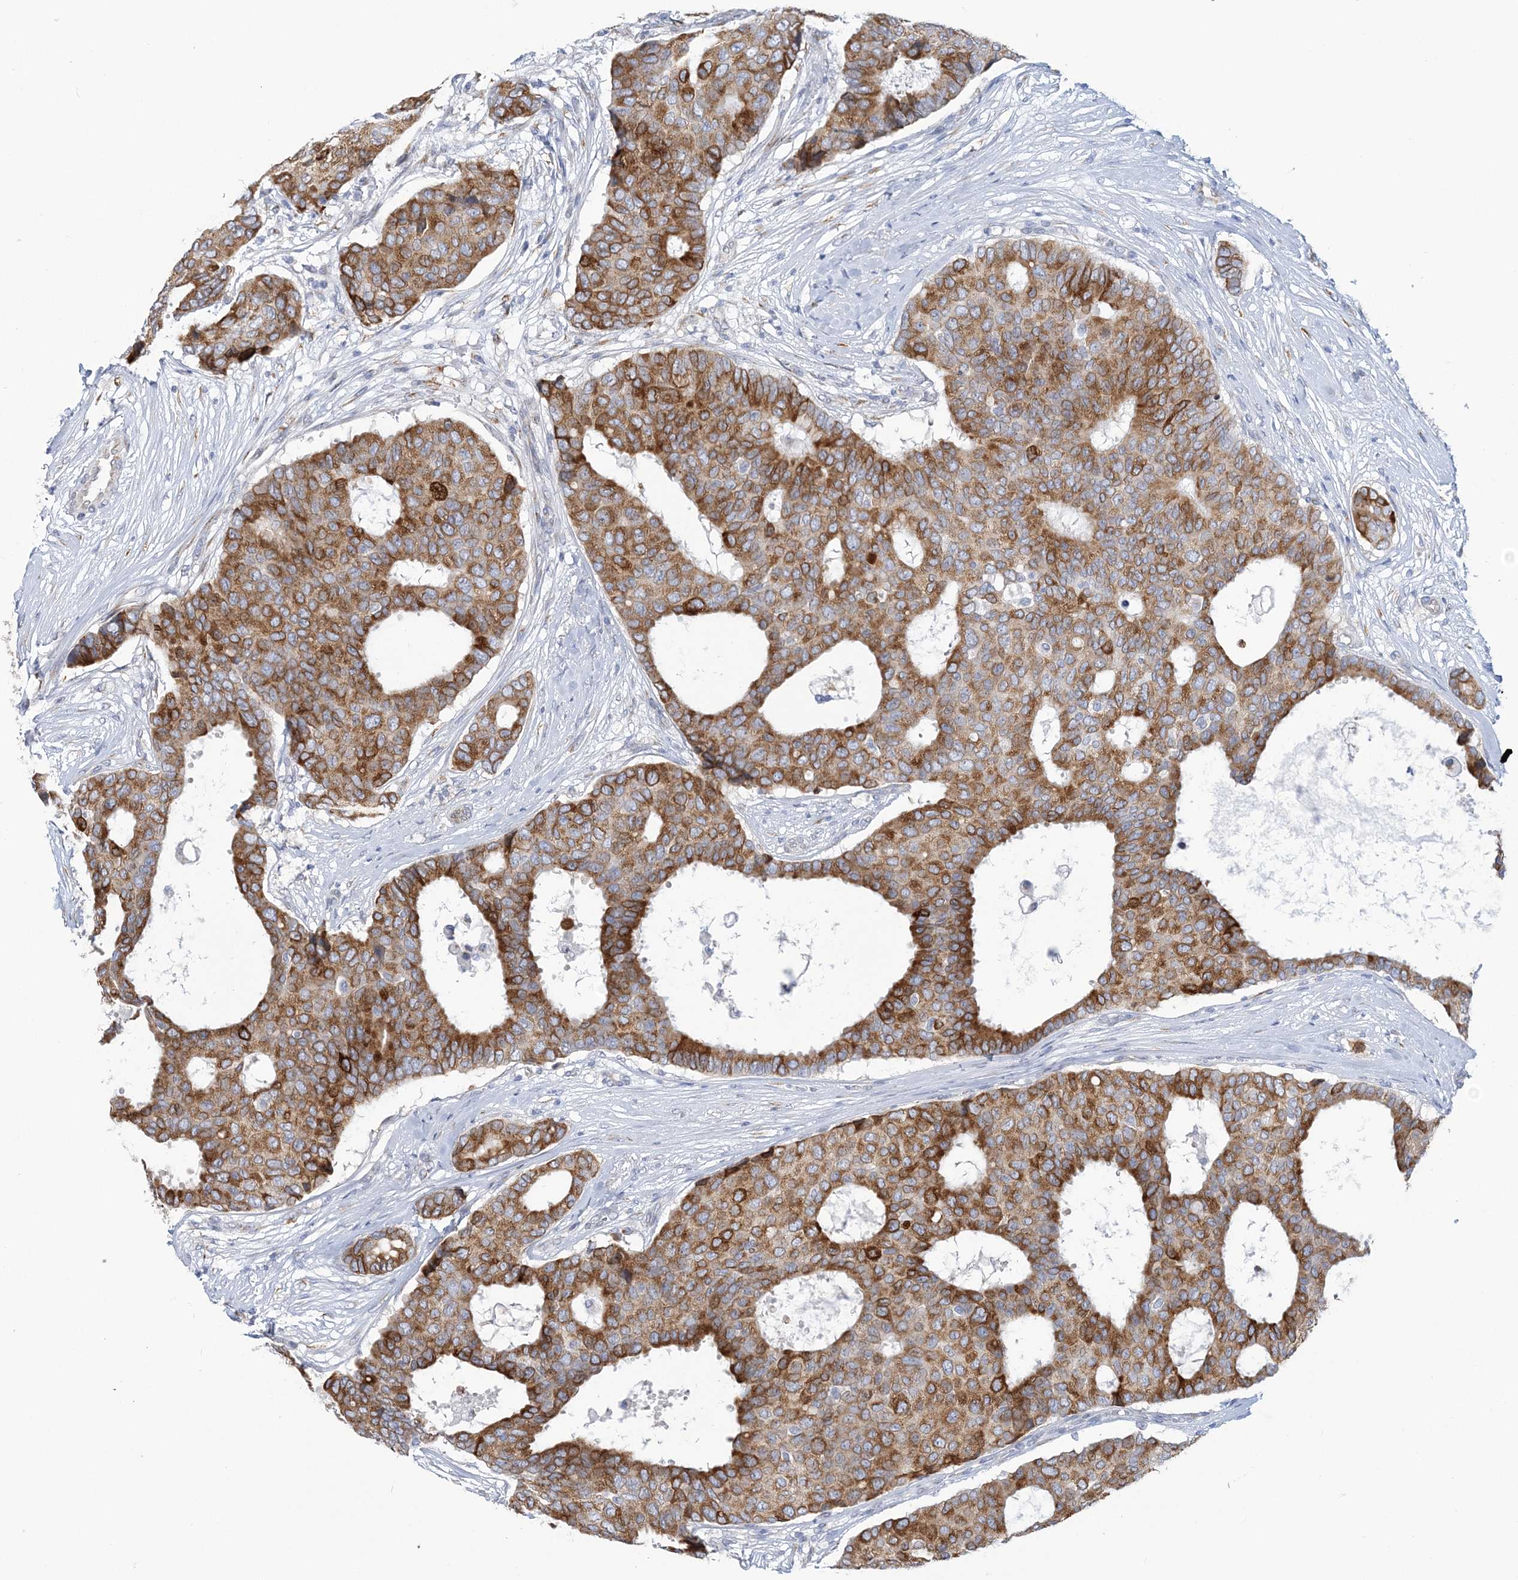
{"staining": {"intensity": "strong", "quantity": ">75%", "location": "cytoplasmic/membranous"}, "tissue": "breast cancer", "cell_type": "Tumor cells", "image_type": "cancer", "snomed": [{"axis": "morphology", "description": "Duct carcinoma"}, {"axis": "topography", "description": "Breast"}], "caption": "IHC (DAB (3,3'-diaminobenzidine)) staining of human breast cancer (invasive ductal carcinoma) shows strong cytoplasmic/membranous protein staining in approximately >75% of tumor cells. (Stains: DAB (3,3'-diaminobenzidine) in brown, nuclei in blue, Microscopy: brightfield microscopy at high magnification).", "gene": "PLEKHG4B", "patient": {"sex": "female", "age": 75}}